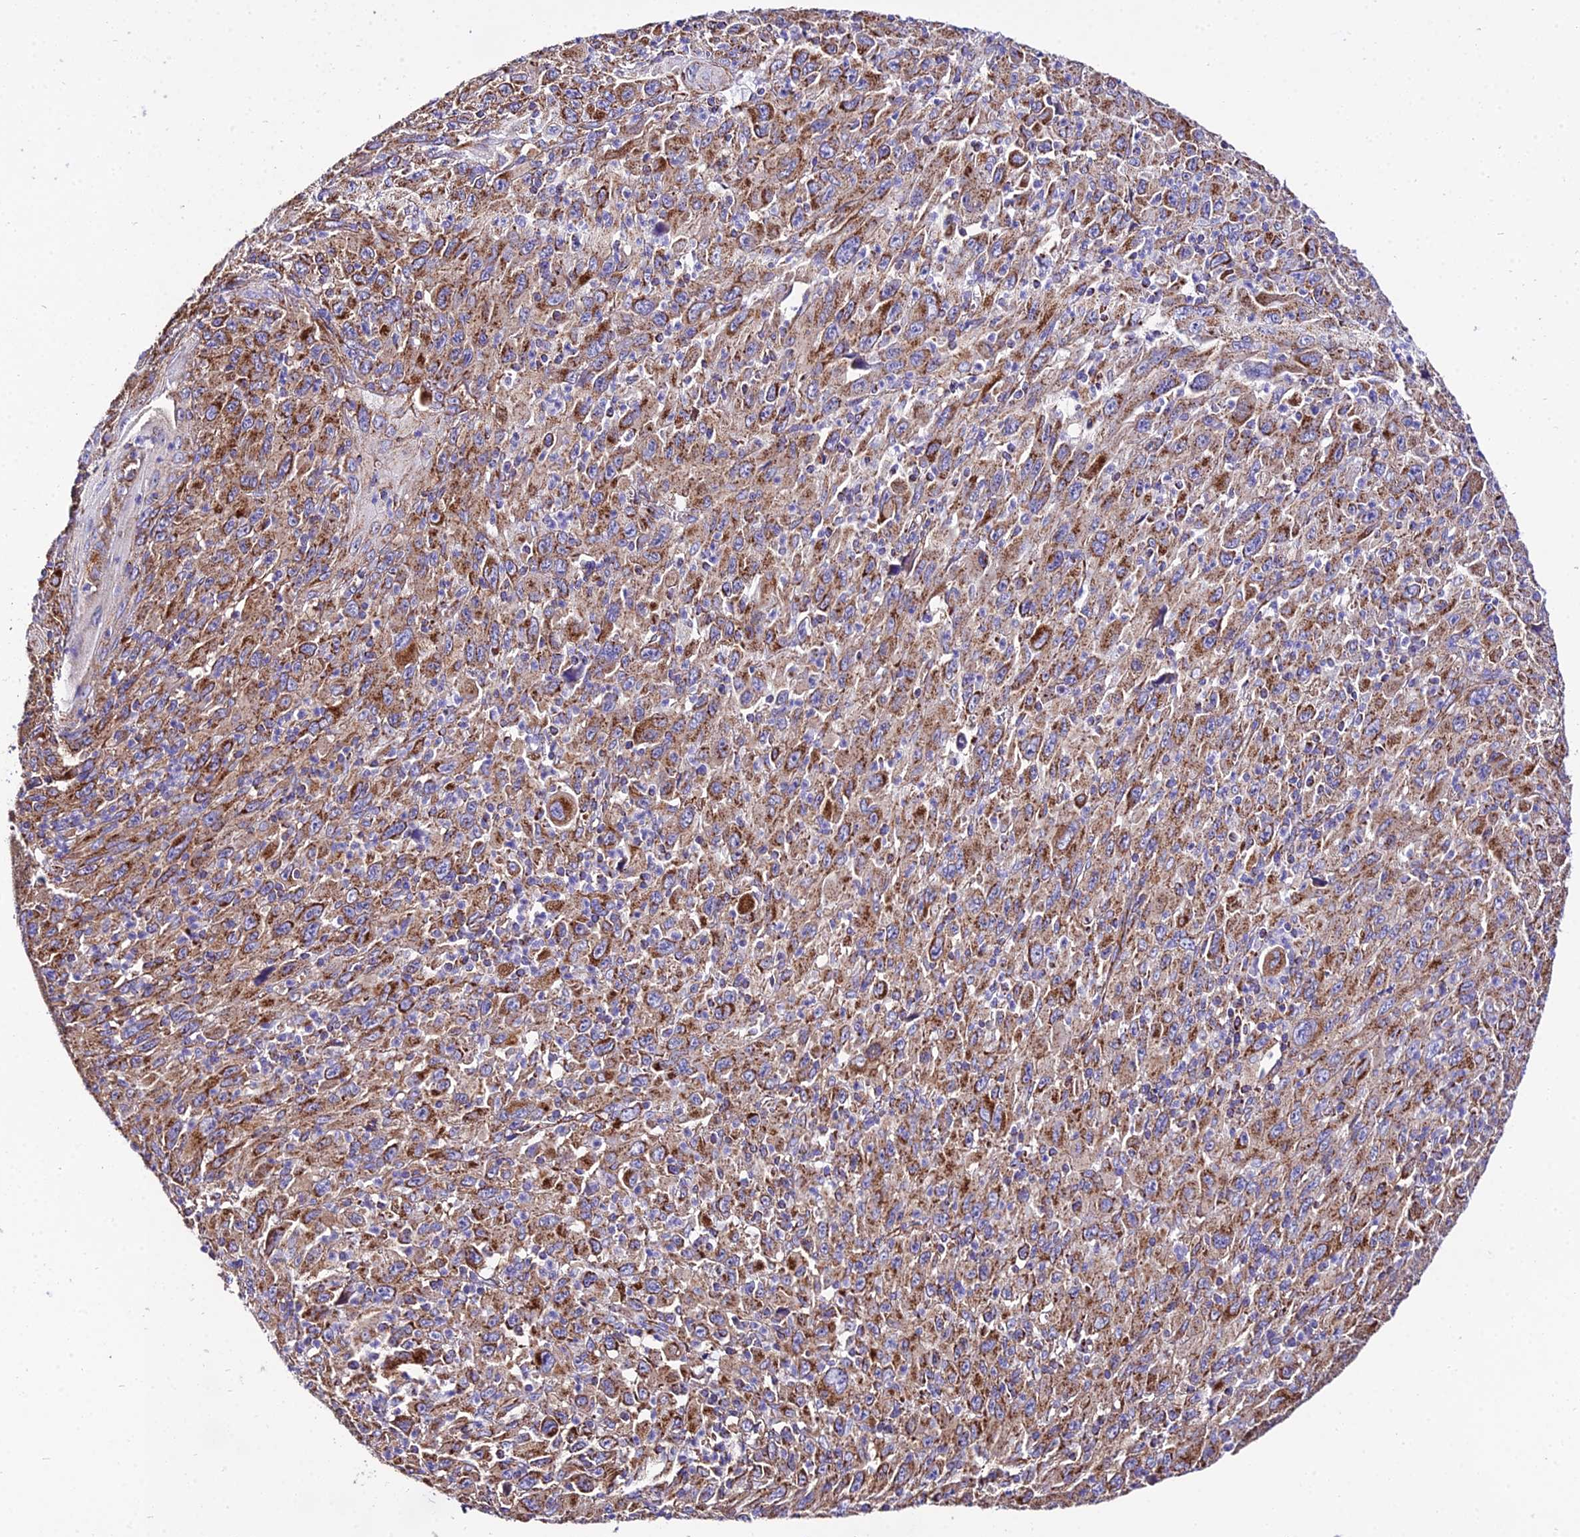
{"staining": {"intensity": "moderate", "quantity": ">75%", "location": "cytoplasmic/membranous"}, "tissue": "melanoma", "cell_type": "Tumor cells", "image_type": "cancer", "snomed": [{"axis": "morphology", "description": "Malignant melanoma, Metastatic site"}, {"axis": "topography", "description": "Skin"}], "caption": "Moderate cytoplasmic/membranous protein expression is identified in approximately >75% of tumor cells in malignant melanoma (metastatic site).", "gene": "OCIAD1", "patient": {"sex": "female", "age": 56}}